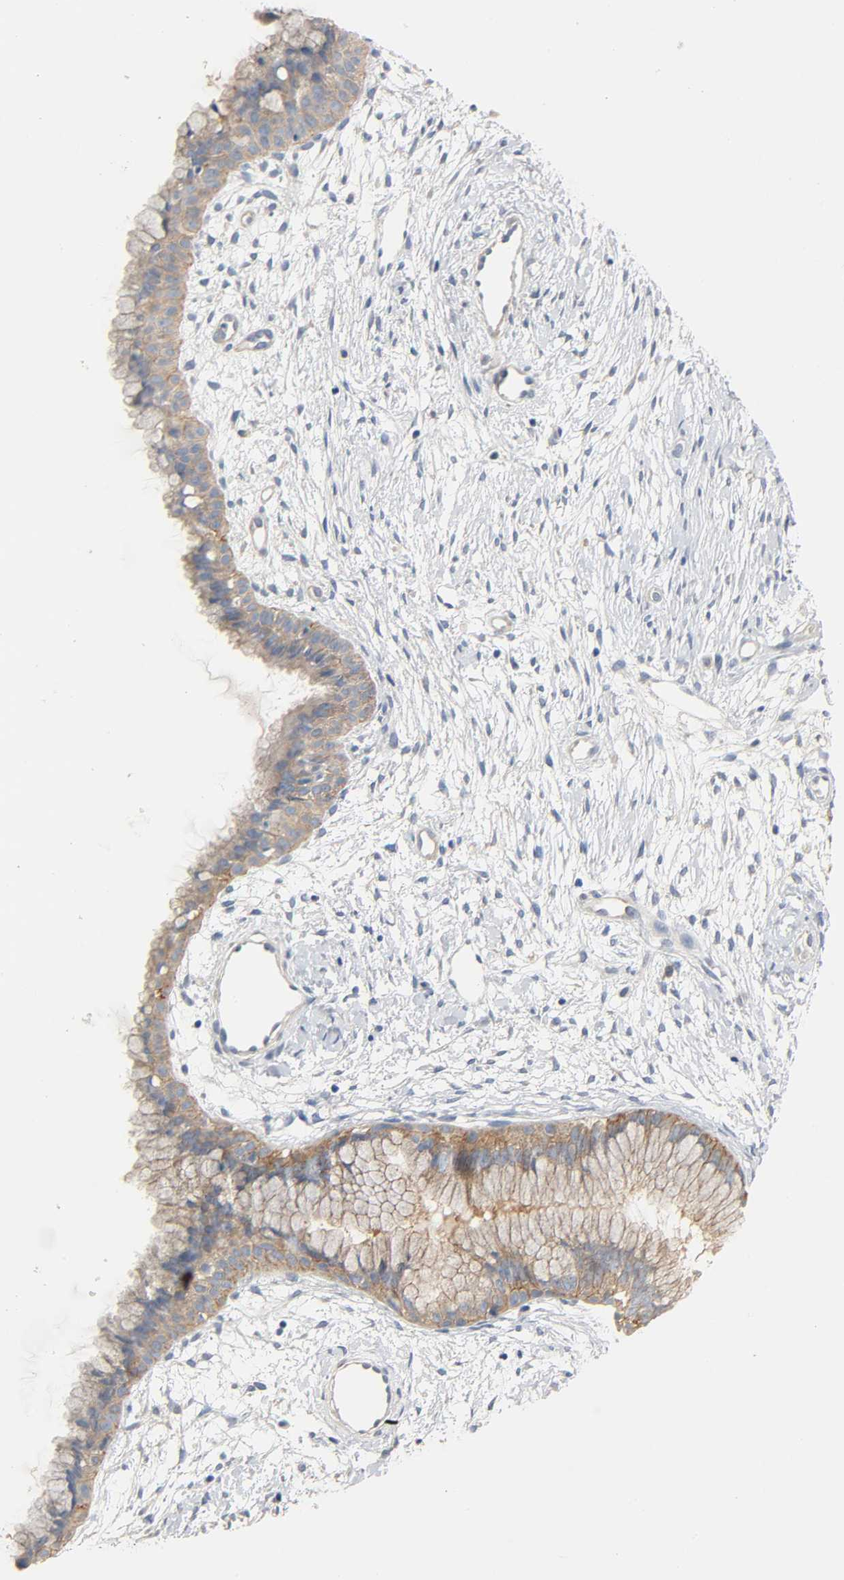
{"staining": {"intensity": "moderate", "quantity": ">75%", "location": "cytoplasmic/membranous"}, "tissue": "cervix", "cell_type": "Glandular cells", "image_type": "normal", "snomed": [{"axis": "morphology", "description": "Normal tissue, NOS"}, {"axis": "topography", "description": "Cervix"}], "caption": "The histopathology image exhibits staining of unremarkable cervix, revealing moderate cytoplasmic/membranous protein staining (brown color) within glandular cells. (IHC, brightfield microscopy, high magnification).", "gene": "ARPC1A", "patient": {"sex": "female", "age": 39}}